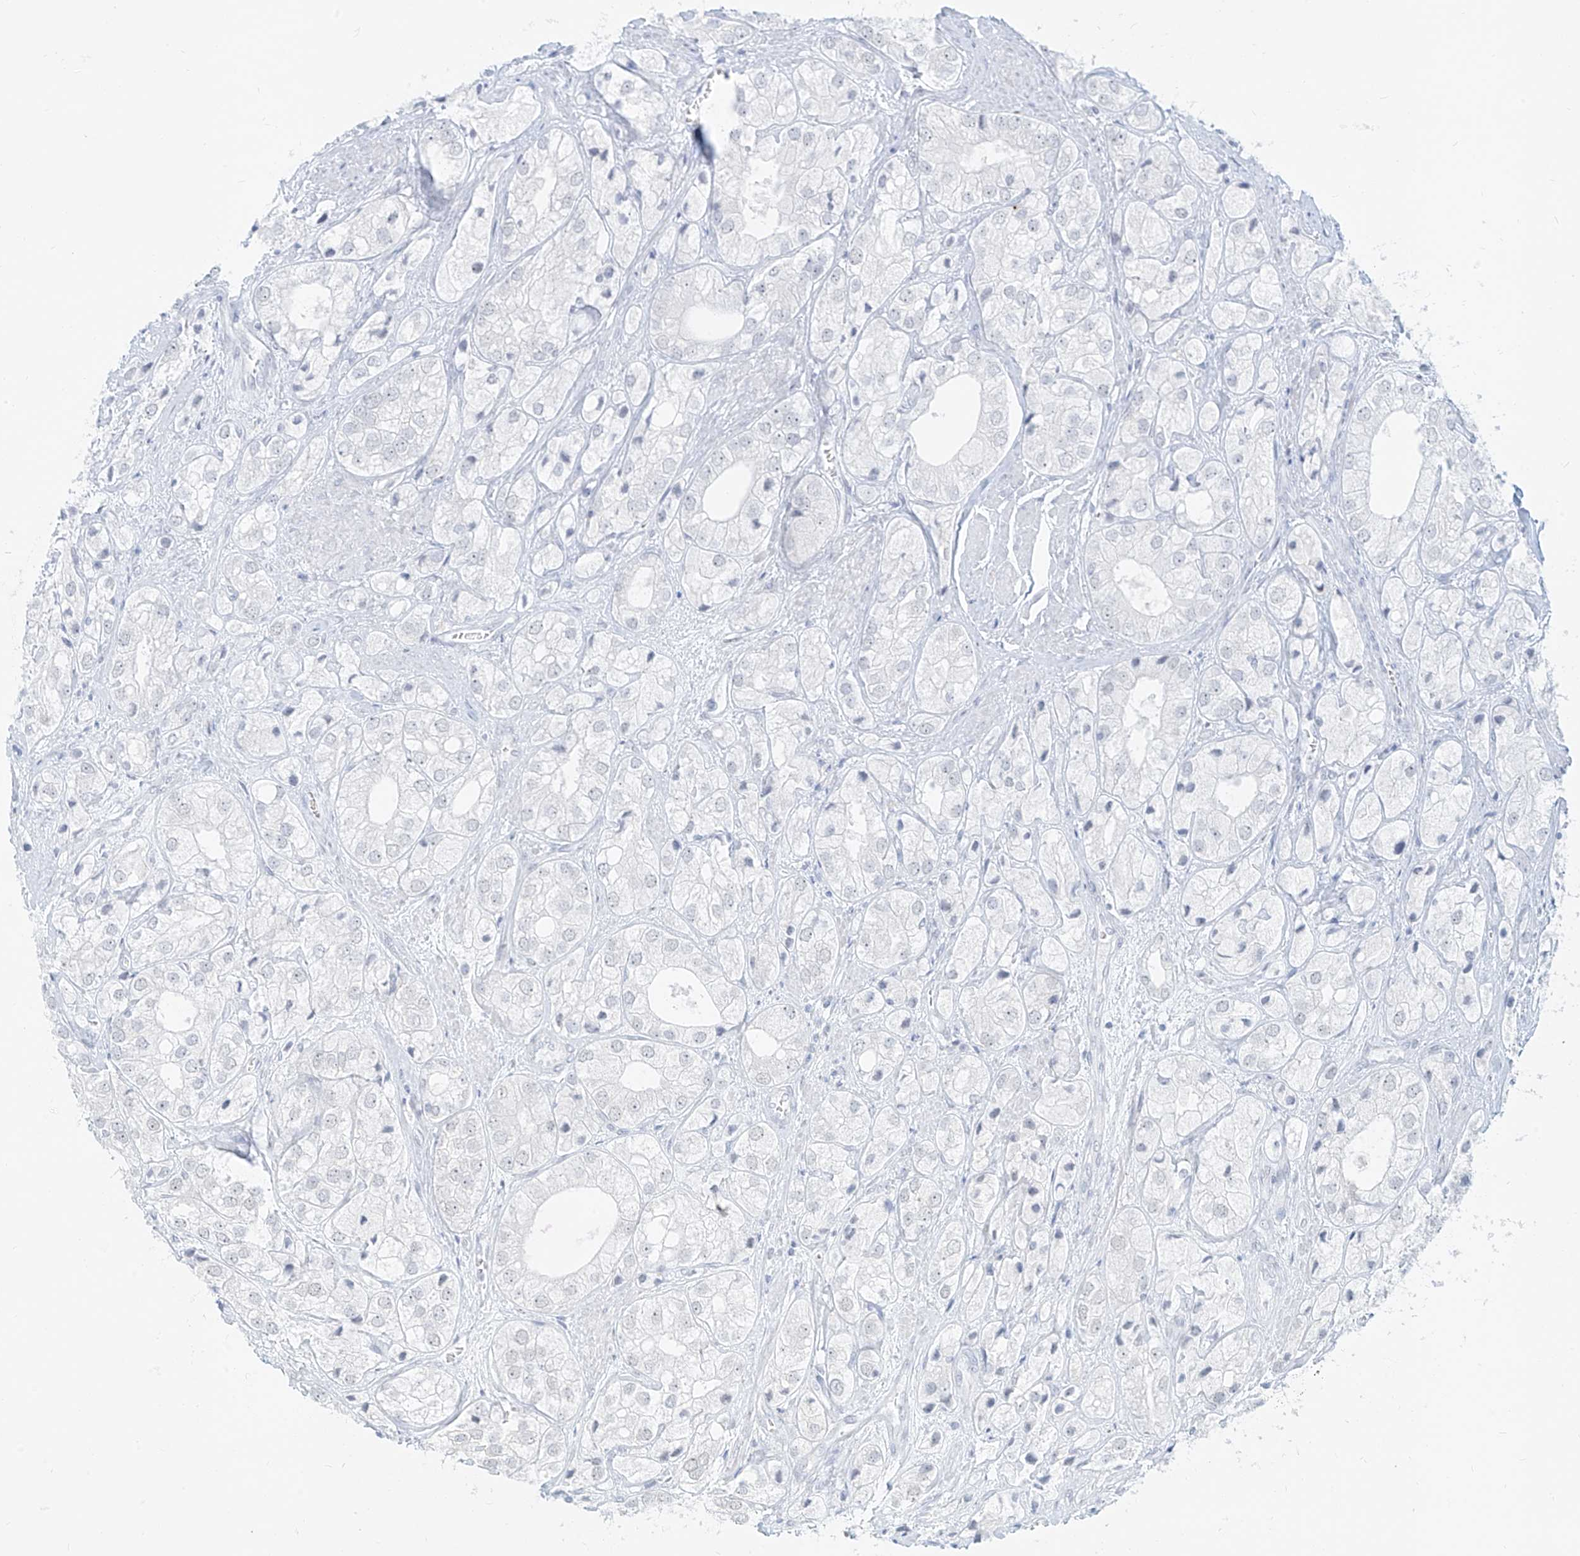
{"staining": {"intensity": "negative", "quantity": "none", "location": "none"}, "tissue": "prostate cancer", "cell_type": "Tumor cells", "image_type": "cancer", "snomed": [{"axis": "morphology", "description": "Adenocarcinoma, High grade"}, {"axis": "topography", "description": "Prostate"}], "caption": "This is a histopathology image of immunohistochemistry staining of prostate cancer, which shows no staining in tumor cells.", "gene": "SUPT5H", "patient": {"sex": "male", "age": 50}}